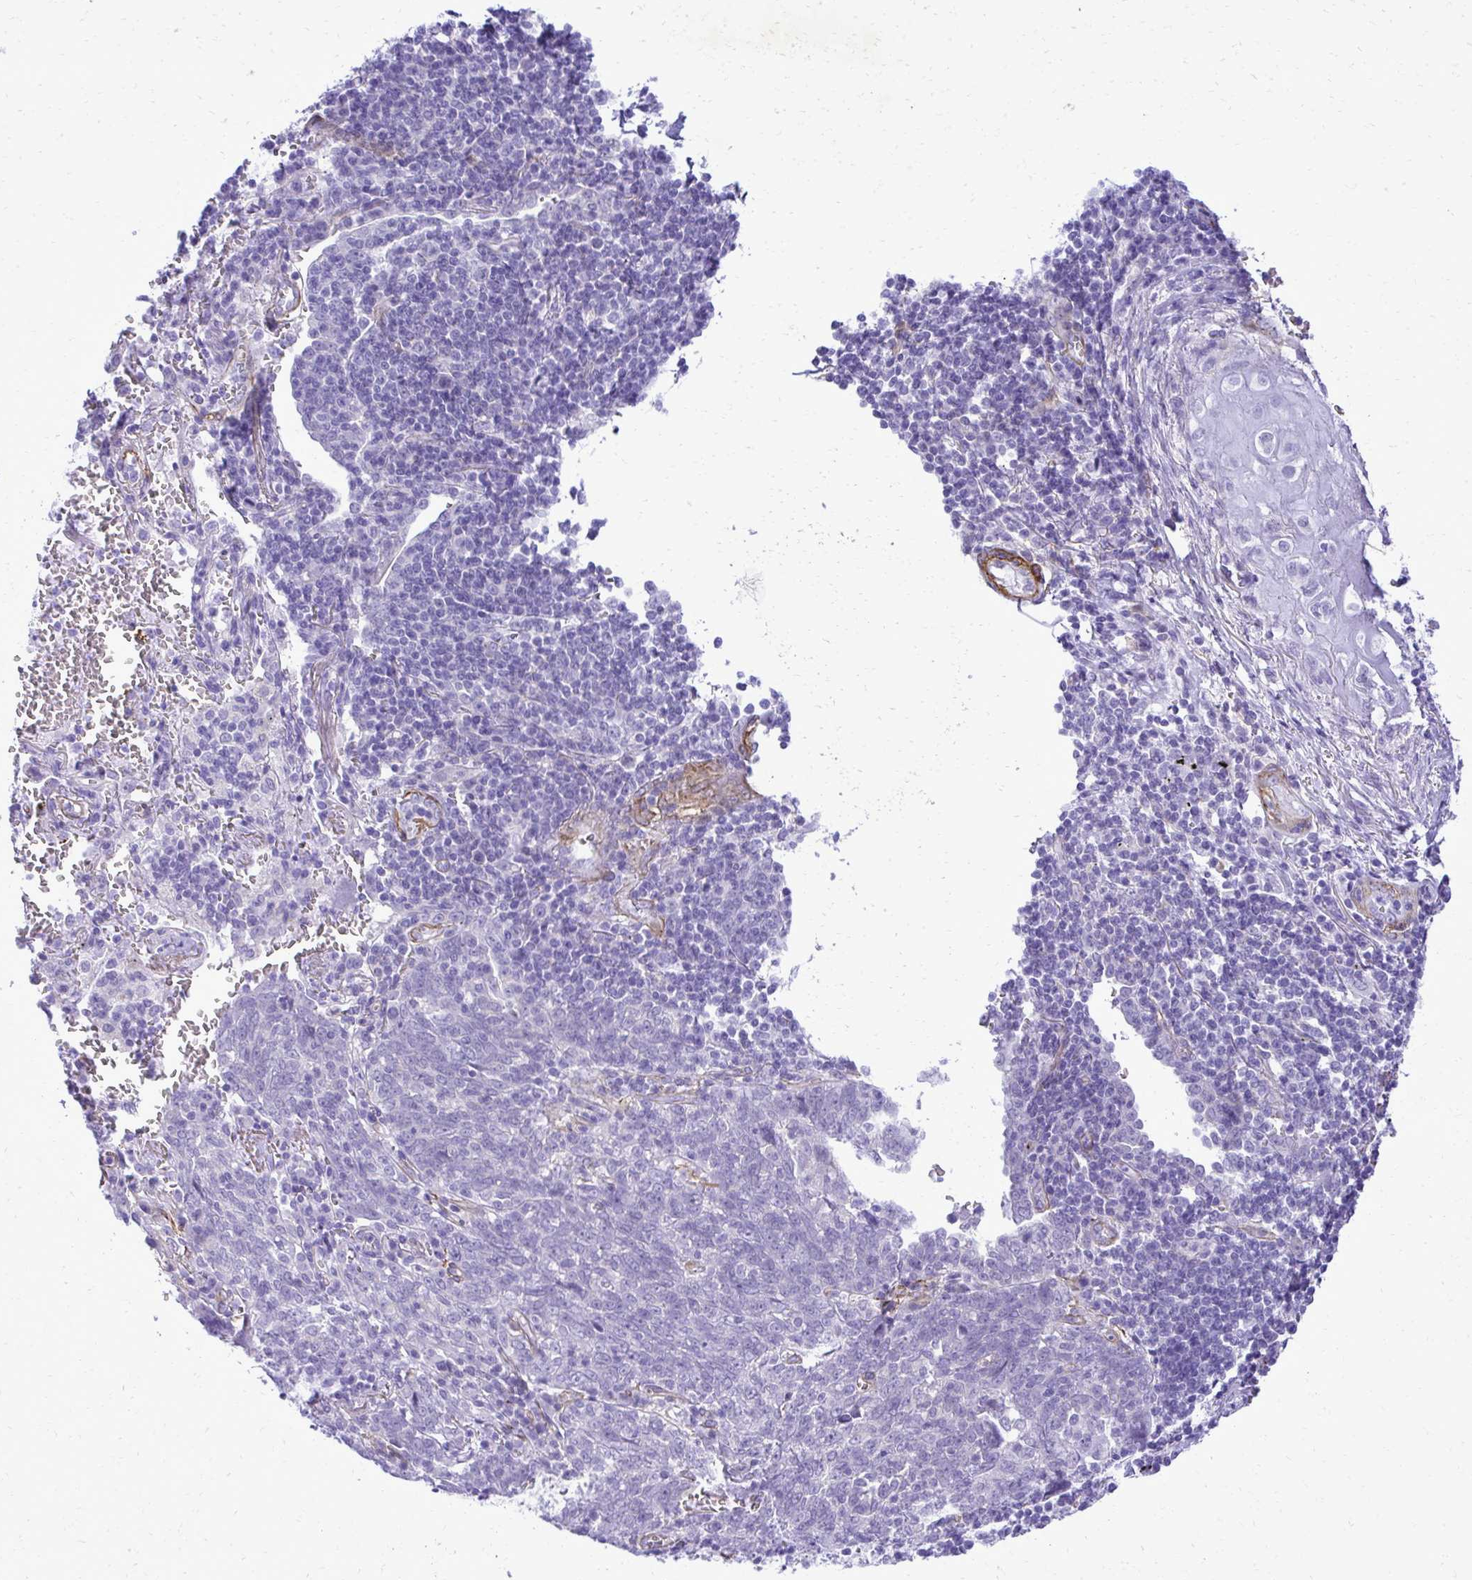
{"staining": {"intensity": "negative", "quantity": "none", "location": "none"}, "tissue": "lung cancer", "cell_type": "Tumor cells", "image_type": "cancer", "snomed": [{"axis": "morphology", "description": "Squamous cell carcinoma, NOS"}, {"axis": "topography", "description": "Lung"}], "caption": "Immunohistochemical staining of lung cancer shows no significant expression in tumor cells.", "gene": "PITPNM3", "patient": {"sex": "female", "age": 72}}